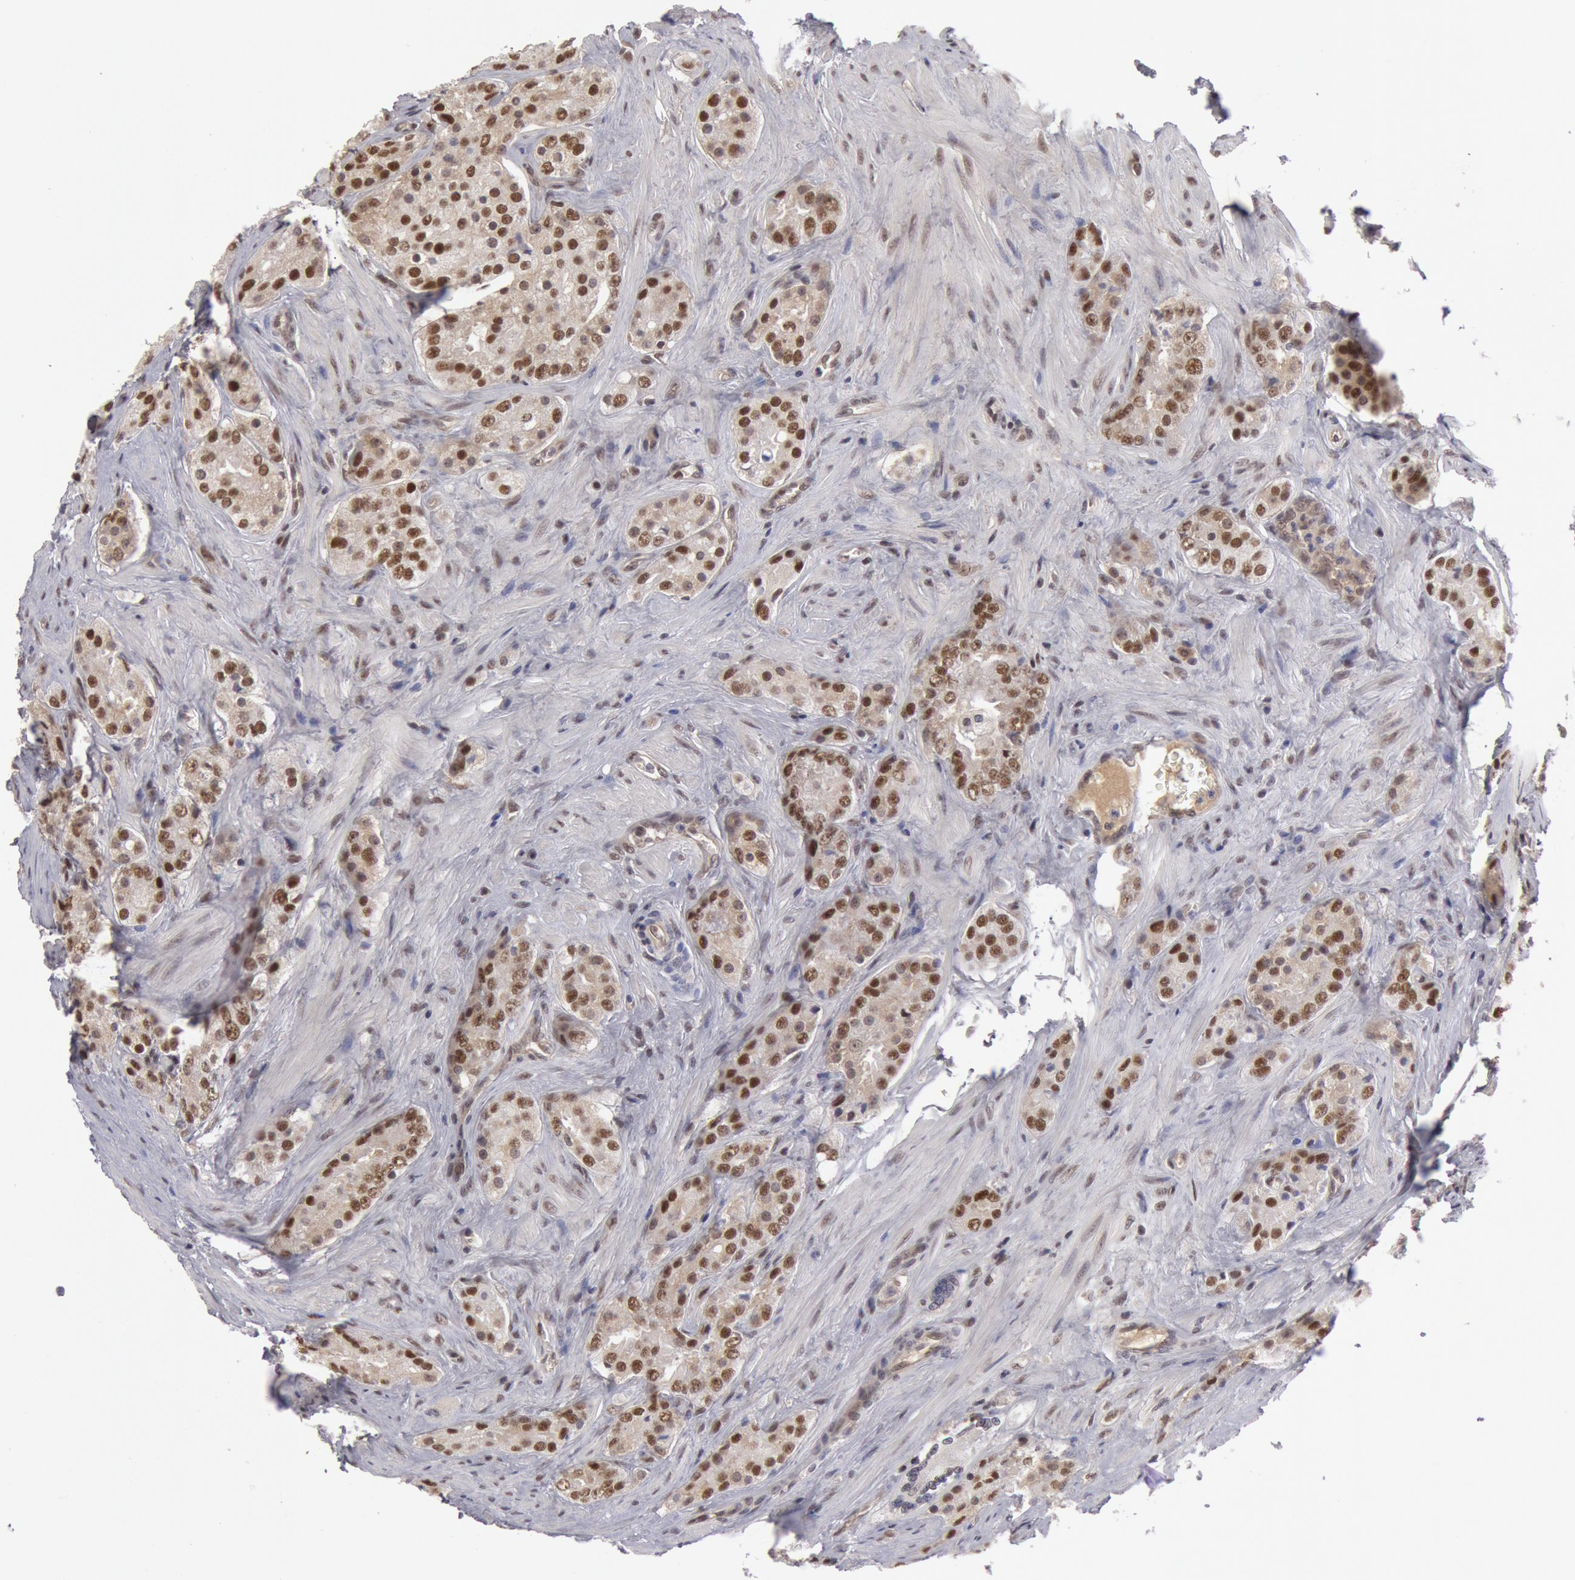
{"staining": {"intensity": "strong", "quantity": ">75%", "location": "nuclear"}, "tissue": "prostate cancer", "cell_type": "Tumor cells", "image_type": "cancer", "snomed": [{"axis": "morphology", "description": "Adenocarcinoma, Medium grade"}, {"axis": "topography", "description": "Prostate"}], "caption": "Immunohistochemistry of prostate cancer displays high levels of strong nuclear positivity in about >75% of tumor cells.", "gene": "PPP4R3B", "patient": {"sex": "male", "age": 60}}